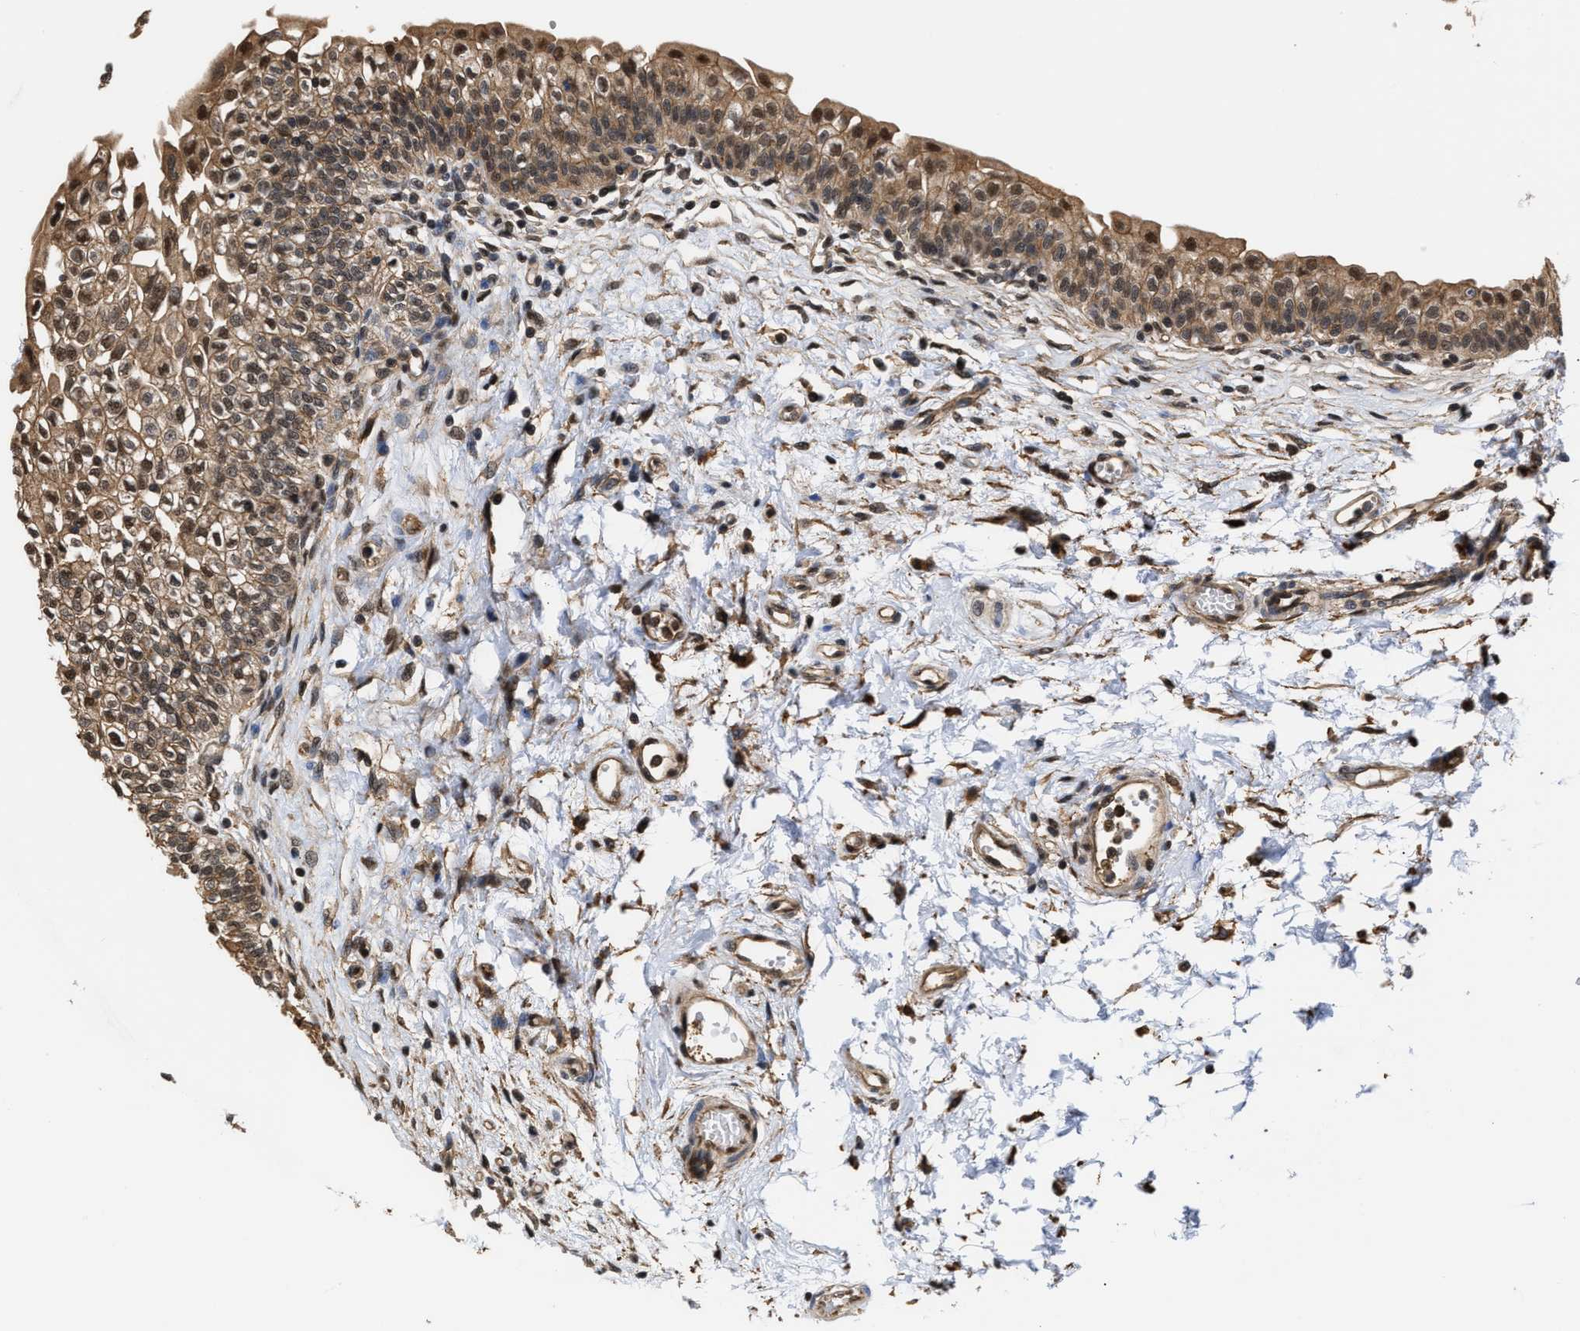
{"staining": {"intensity": "moderate", "quantity": ">75%", "location": "cytoplasmic/membranous,nuclear"}, "tissue": "urinary bladder", "cell_type": "Urothelial cells", "image_type": "normal", "snomed": [{"axis": "morphology", "description": "Normal tissue, NOS"}, {"axis": "topography", "description": "Urinary bladder"}], "caption": "IHC (DAB) staining of unremarkable urinary bladder exhibits moderate cytoplasmic/membranous,nuclear protein expression in about >75% of urothelial cells. (IHC, brightfield microscopy, high magnification).", "gene": "SCAI", "patient": {"sex": "male", "age": 55}}